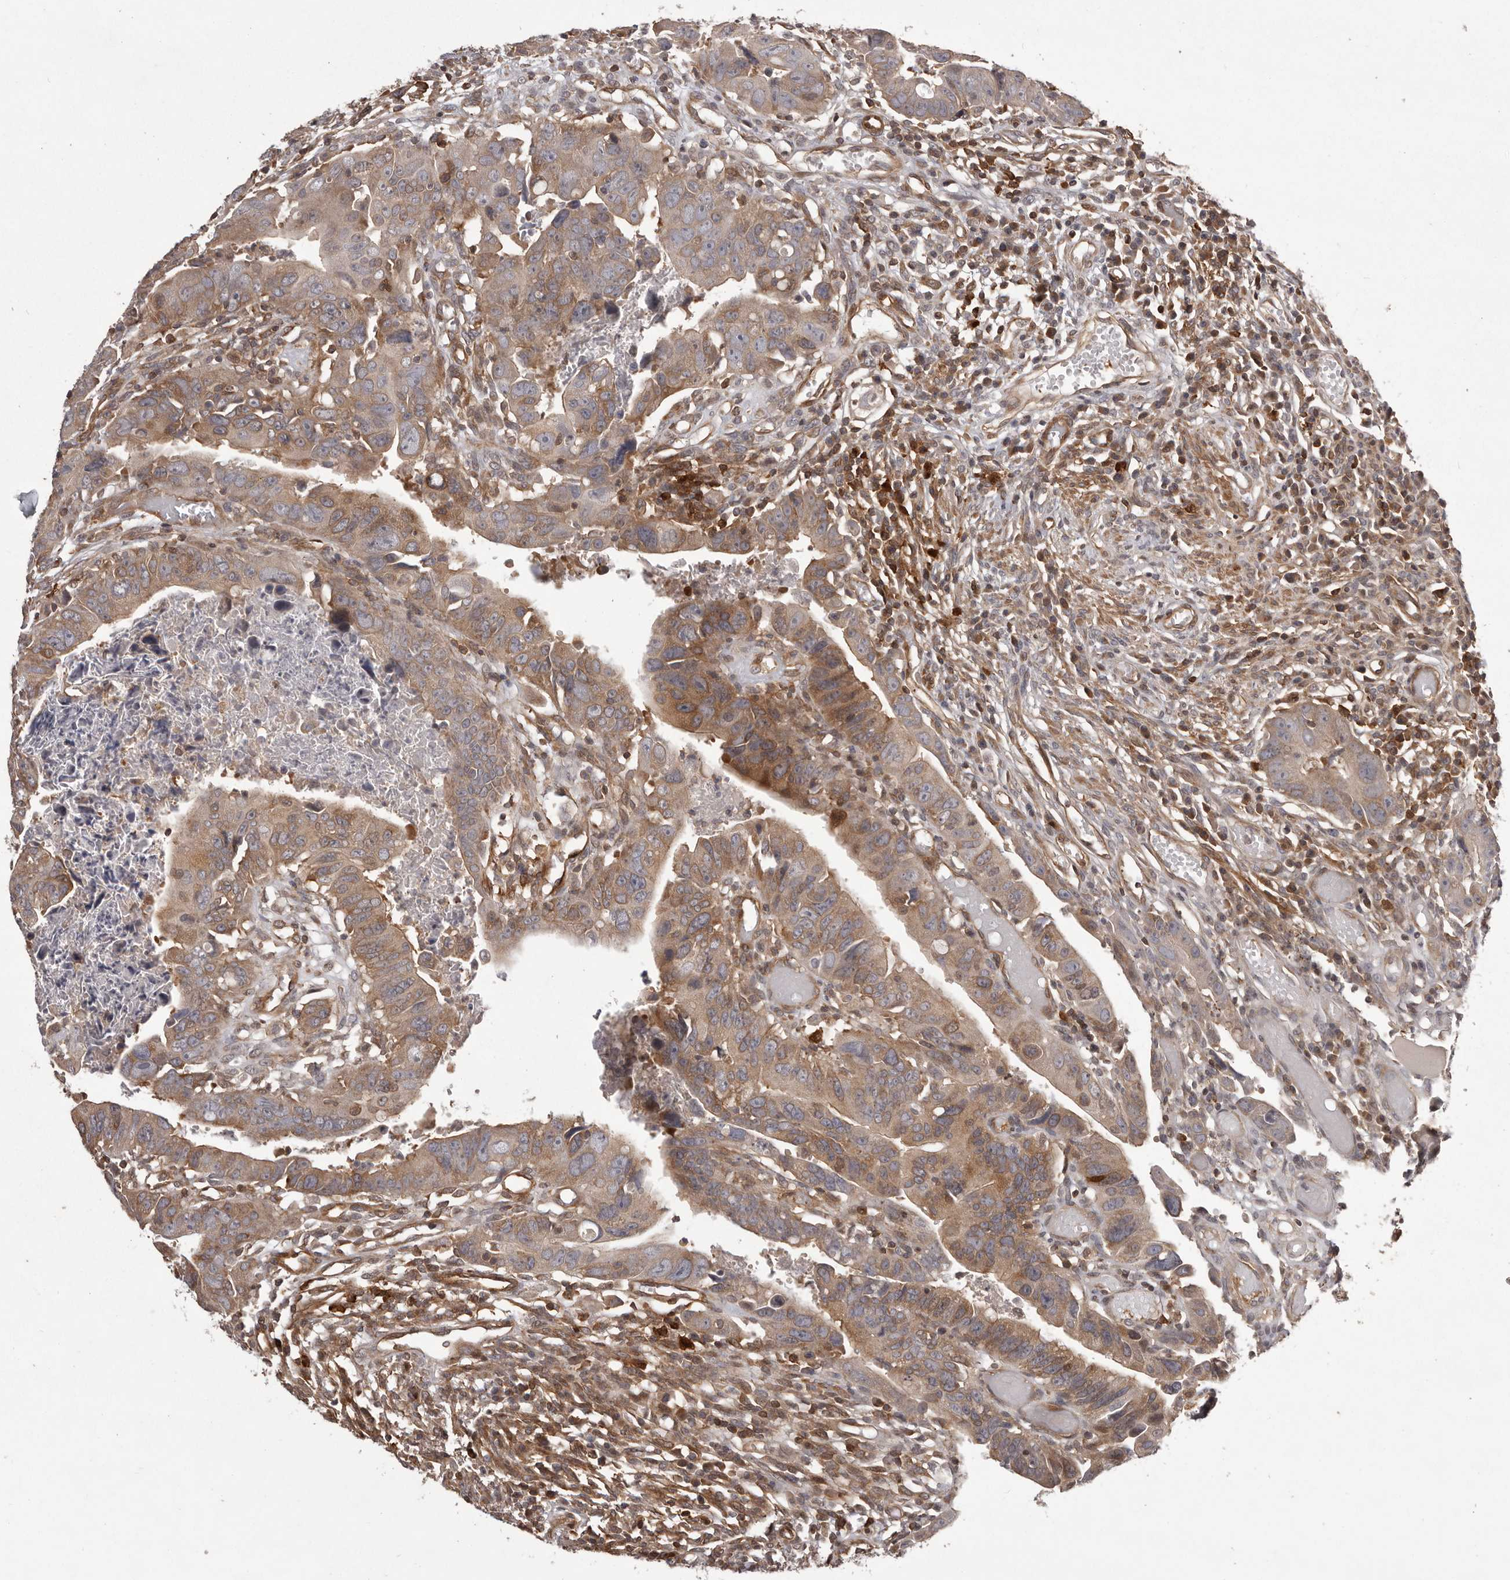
{"staining": {"intensity": "moderate", "quantity": ">75%", "location": "cytoplasmic/membranous"}, "tissue": "colorectal cancer", "cell_type": "Tumor cells", "image_type": "cancer", "snomed": [{"axis": "morphology", "description": "Adenocarcinoma, NOS"}, {"axis": "topography", "description": "Rectum"}], "caption": "IHC histopathology image of human colorectal adenocarcinoma stained for a protein (brown), which displays medium levels of moderate cytoplasmic/membranous staining in about >75% of tumor cells.", "gene": "NFKBIA", "patient": {"sex": "female", "age": 65}}